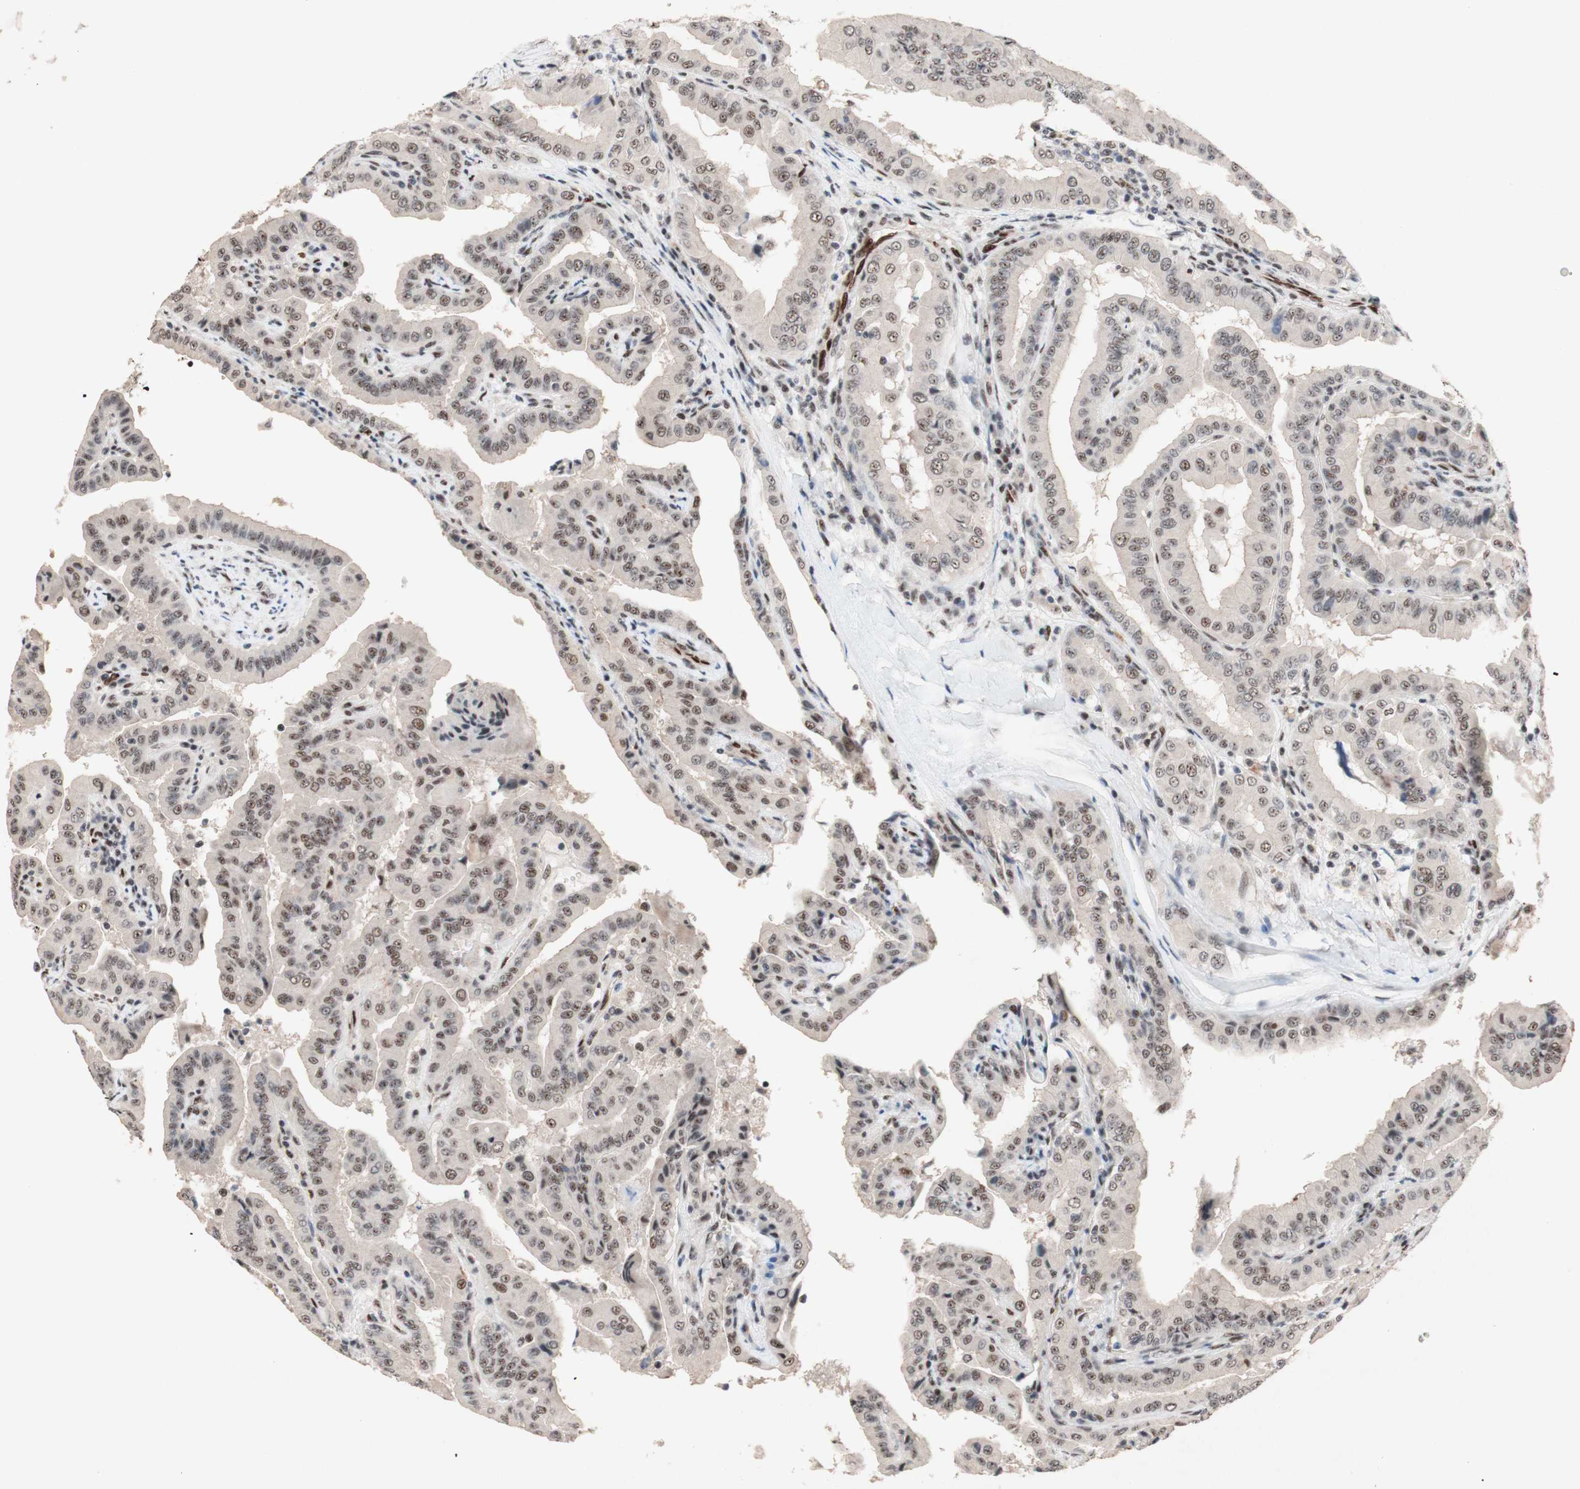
{"staining": {"intensity": "weak", "quantity": "25%-75%", "location": "nuclear"}, "tissue": "thyroid cancer", "cell_type": "Tumor cells", "image_type": "cancer", "snomed": [{"axis": "morphology", "description": "Papillary adenocarcinoma, NOS"}, {"axis": "topography", "description": "Thyroid gland"}], "caption": "A low amount of weak nuclear positivity is present in approximately 25%-75% of tumor cells in thyroid cancer (papillary adenocarcinoma) tissue.", "gene": "TLE1", "patient": {"sex": "male", "age": 33}}